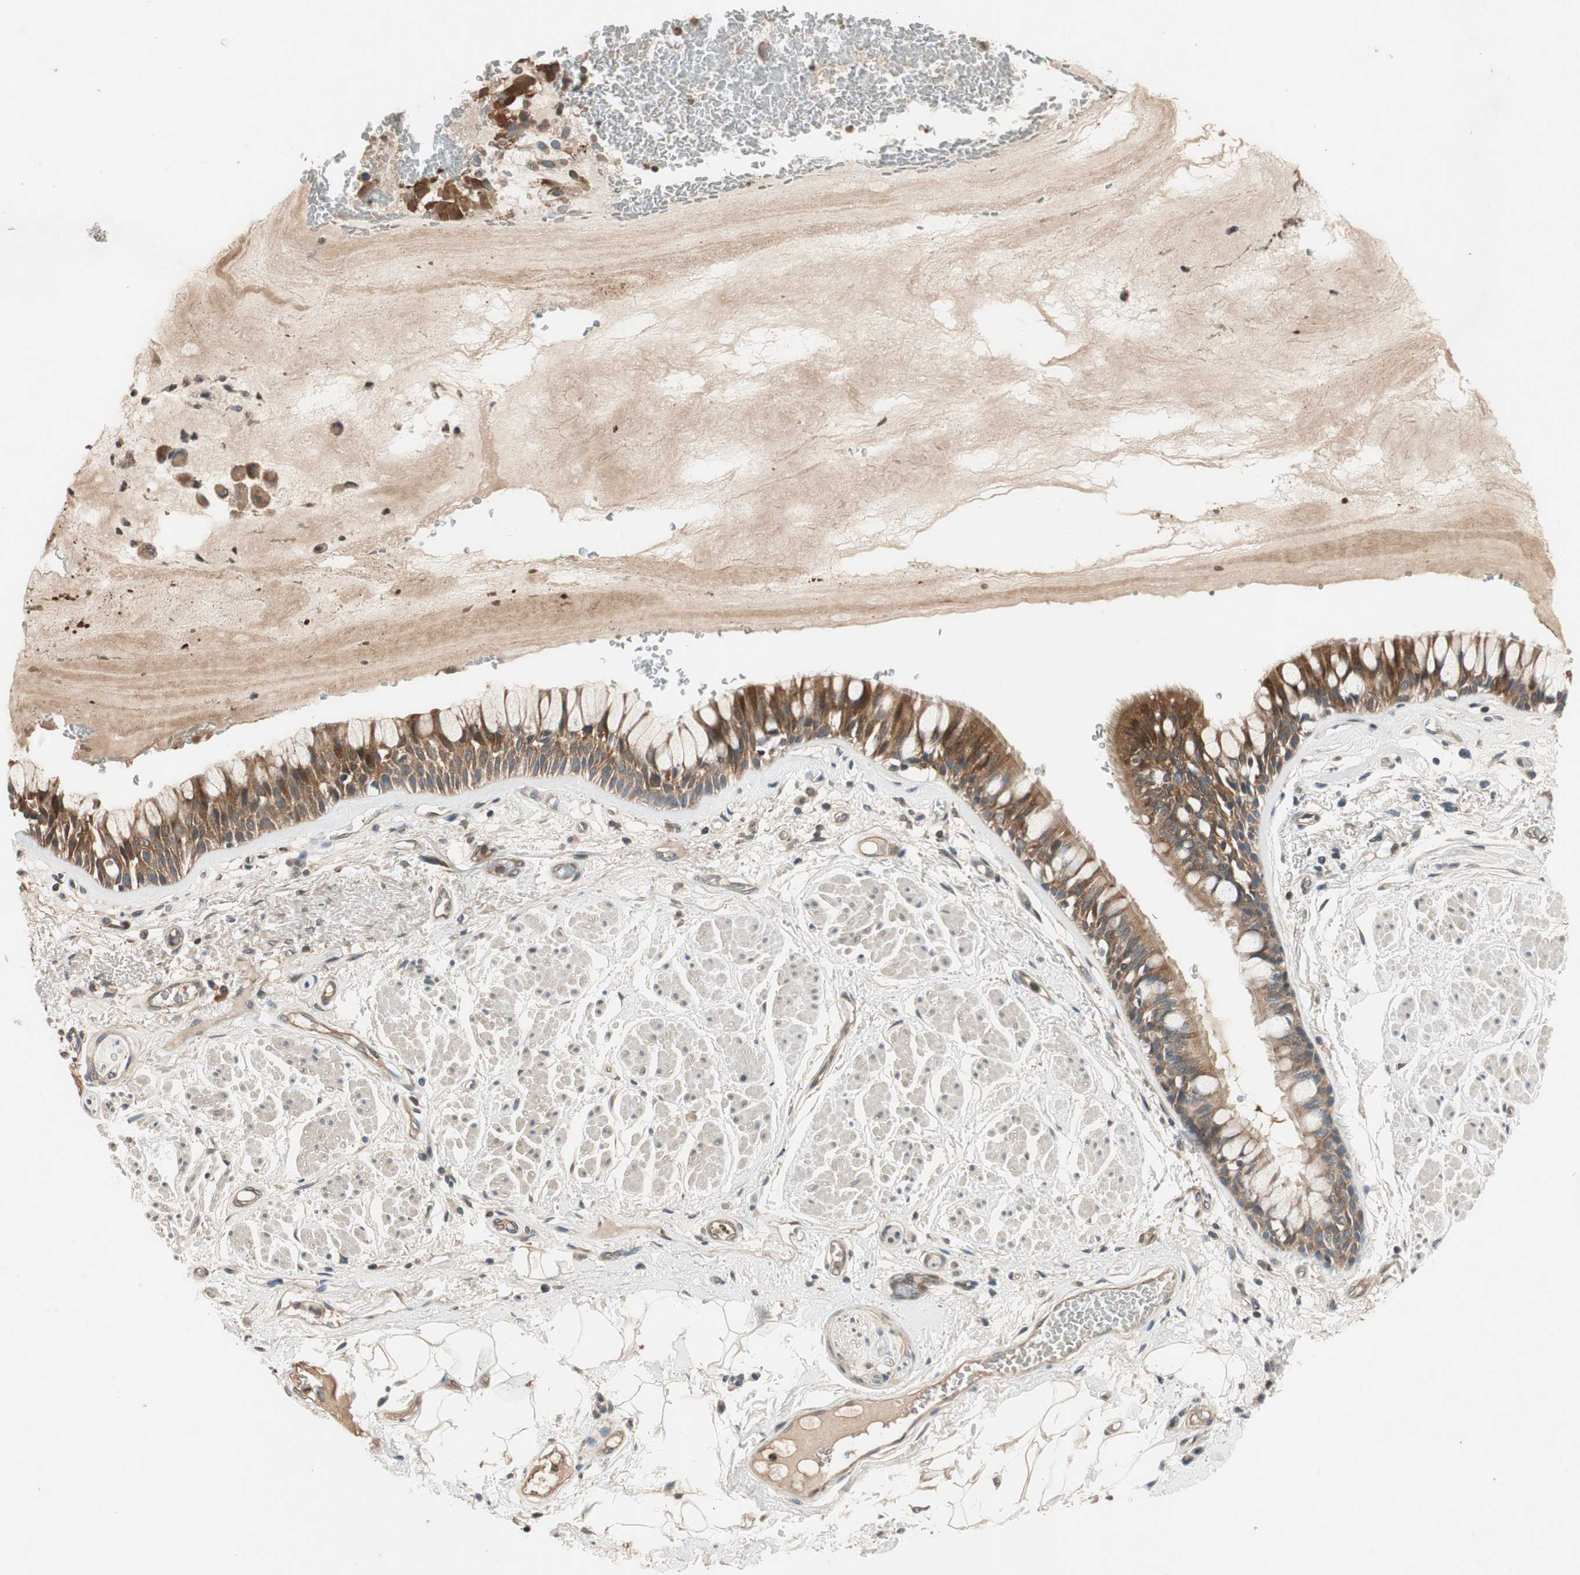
{"staining": {"intensity": "moderate", "quantity": ">75%", "location": "cytoplasmic/membranous"}, "tissue": "bronchus", "cell_type": "Respiratory epithelial cells", "image_type": "normal", "snomed": [{"axis": "morphology", "description": "Normal tissue, NOS"}, {"axis": "topography", "description": "Bronchus"}], "caption": "IHC of unremarkable bronchus shows medium levels of moderate cytoplasmic/membranous positivity in about >75% of respiratory epithelial cells. (brown staining indicates protein expression, while blue staining denotes nuclei).", "gene": "GCLM", "patient": {"sex": "male", "age": 66}}